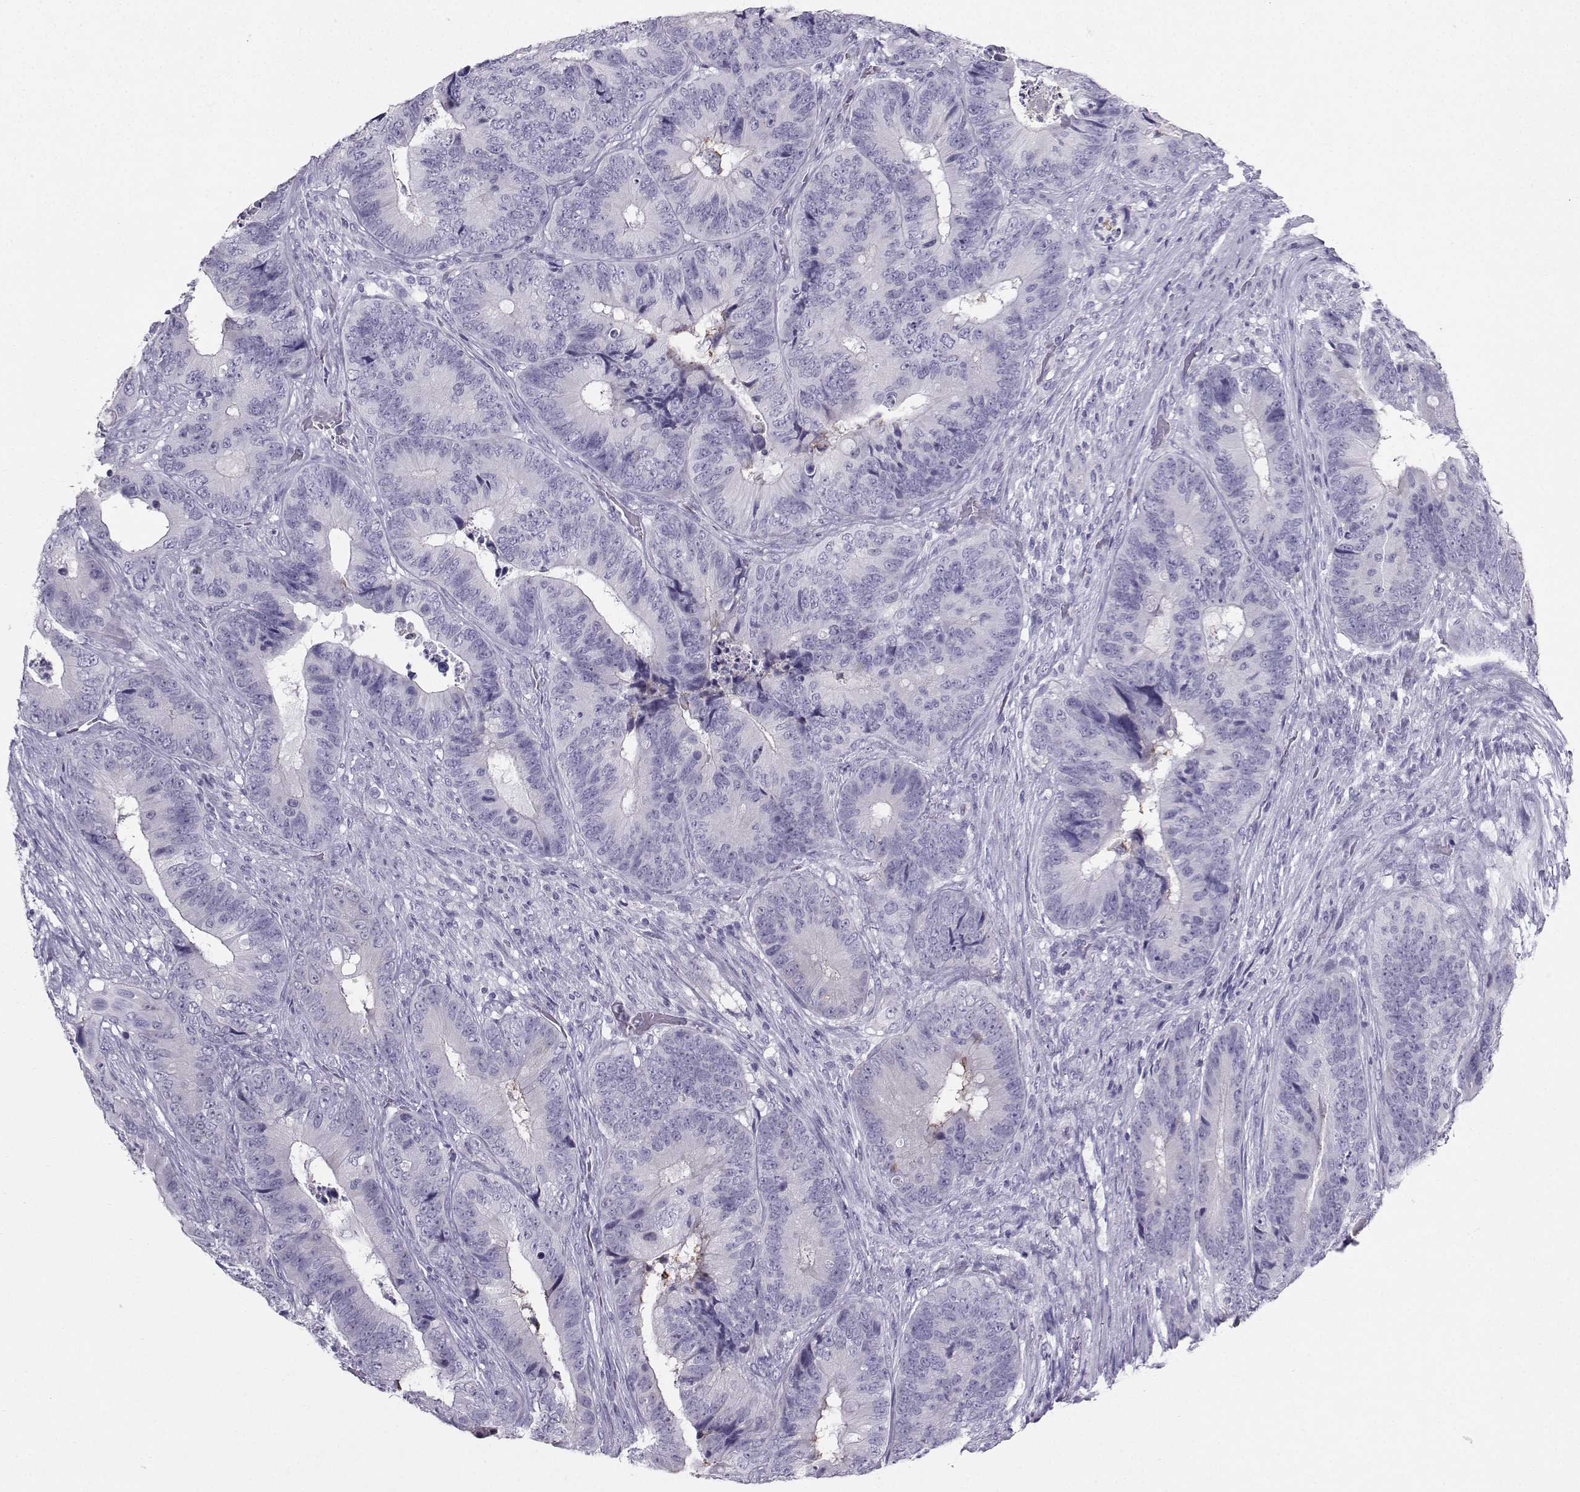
{"staining": {"intensity": "negative", "quantity": "none", "location": "none"}, "tissue": "colorectal cancer", "cell_type": "Tumor cells", "image_type": "cancer", "snomed": [{"axis": "morphology", "description": "Adenocarcinoma, NOS"}, {"axis": "topography", "description": "Colon"}], "caption": "Image shows no significant protein expression in tumor cells of colorectal adenocarcinoma.", "gene": "IQCD", "patient": {"sex": "male", "age": 84}}